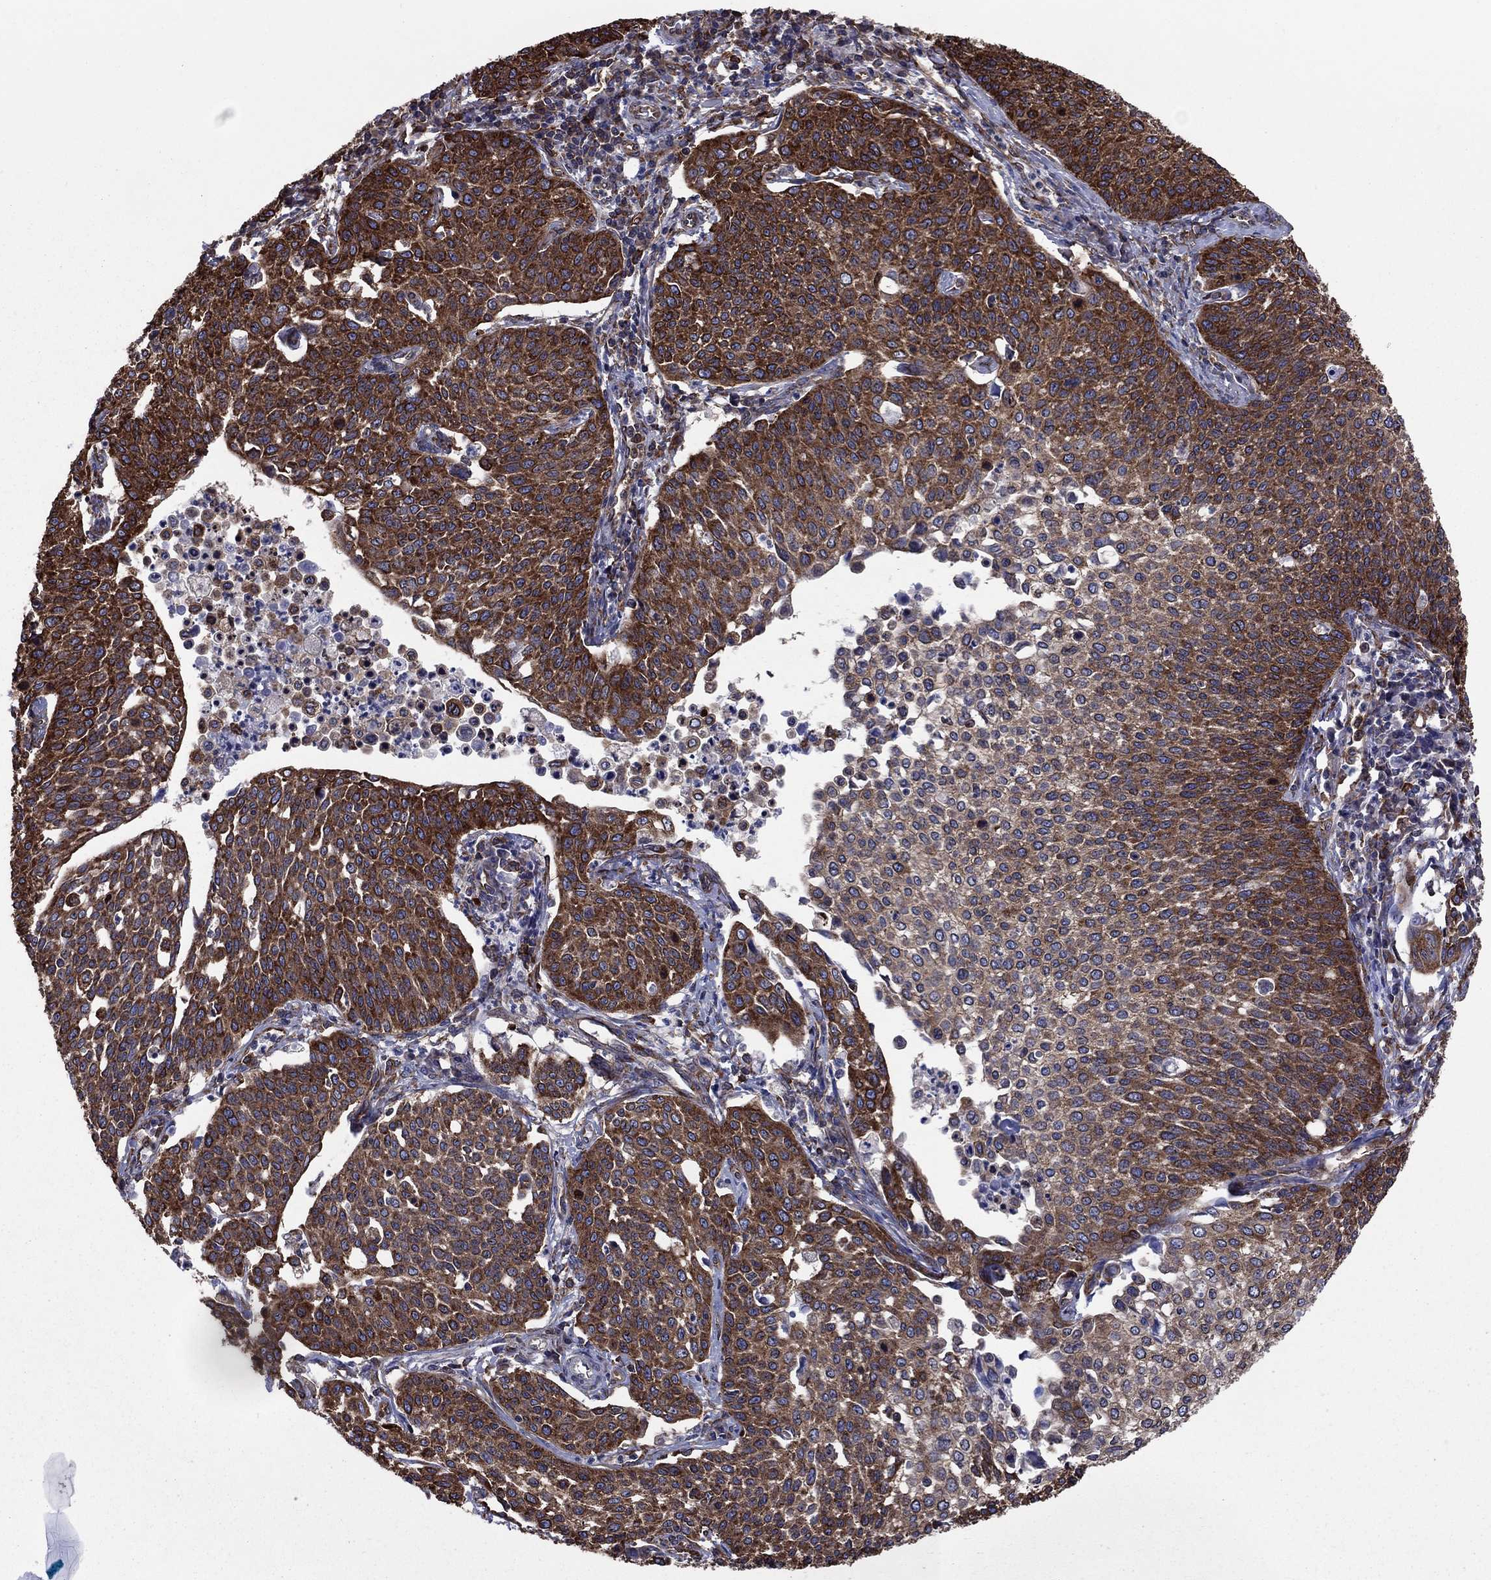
{"staining": {"intensity": "strong", "quantity": ">75%", "location": "cytoplasmic/membranous"}, "tissue": "cervical cancer", "cell_type": "Tumor cells", "image_type": "cancer", "snomed": [{"axis": "morphology", "description": "Squamous cell carcinoma, NOS"}, {"axis": "topography", "description": "Cervix"}], "caption": "Approximately >75% of tumor cells in squamous cell carcinoma (cervical) show strong cytoplasmic/membranous protein positivity as visualized by brown immunohistochemical staining.", "gene": "YBX1", "patient": {"sex": "female", "age": 34}}